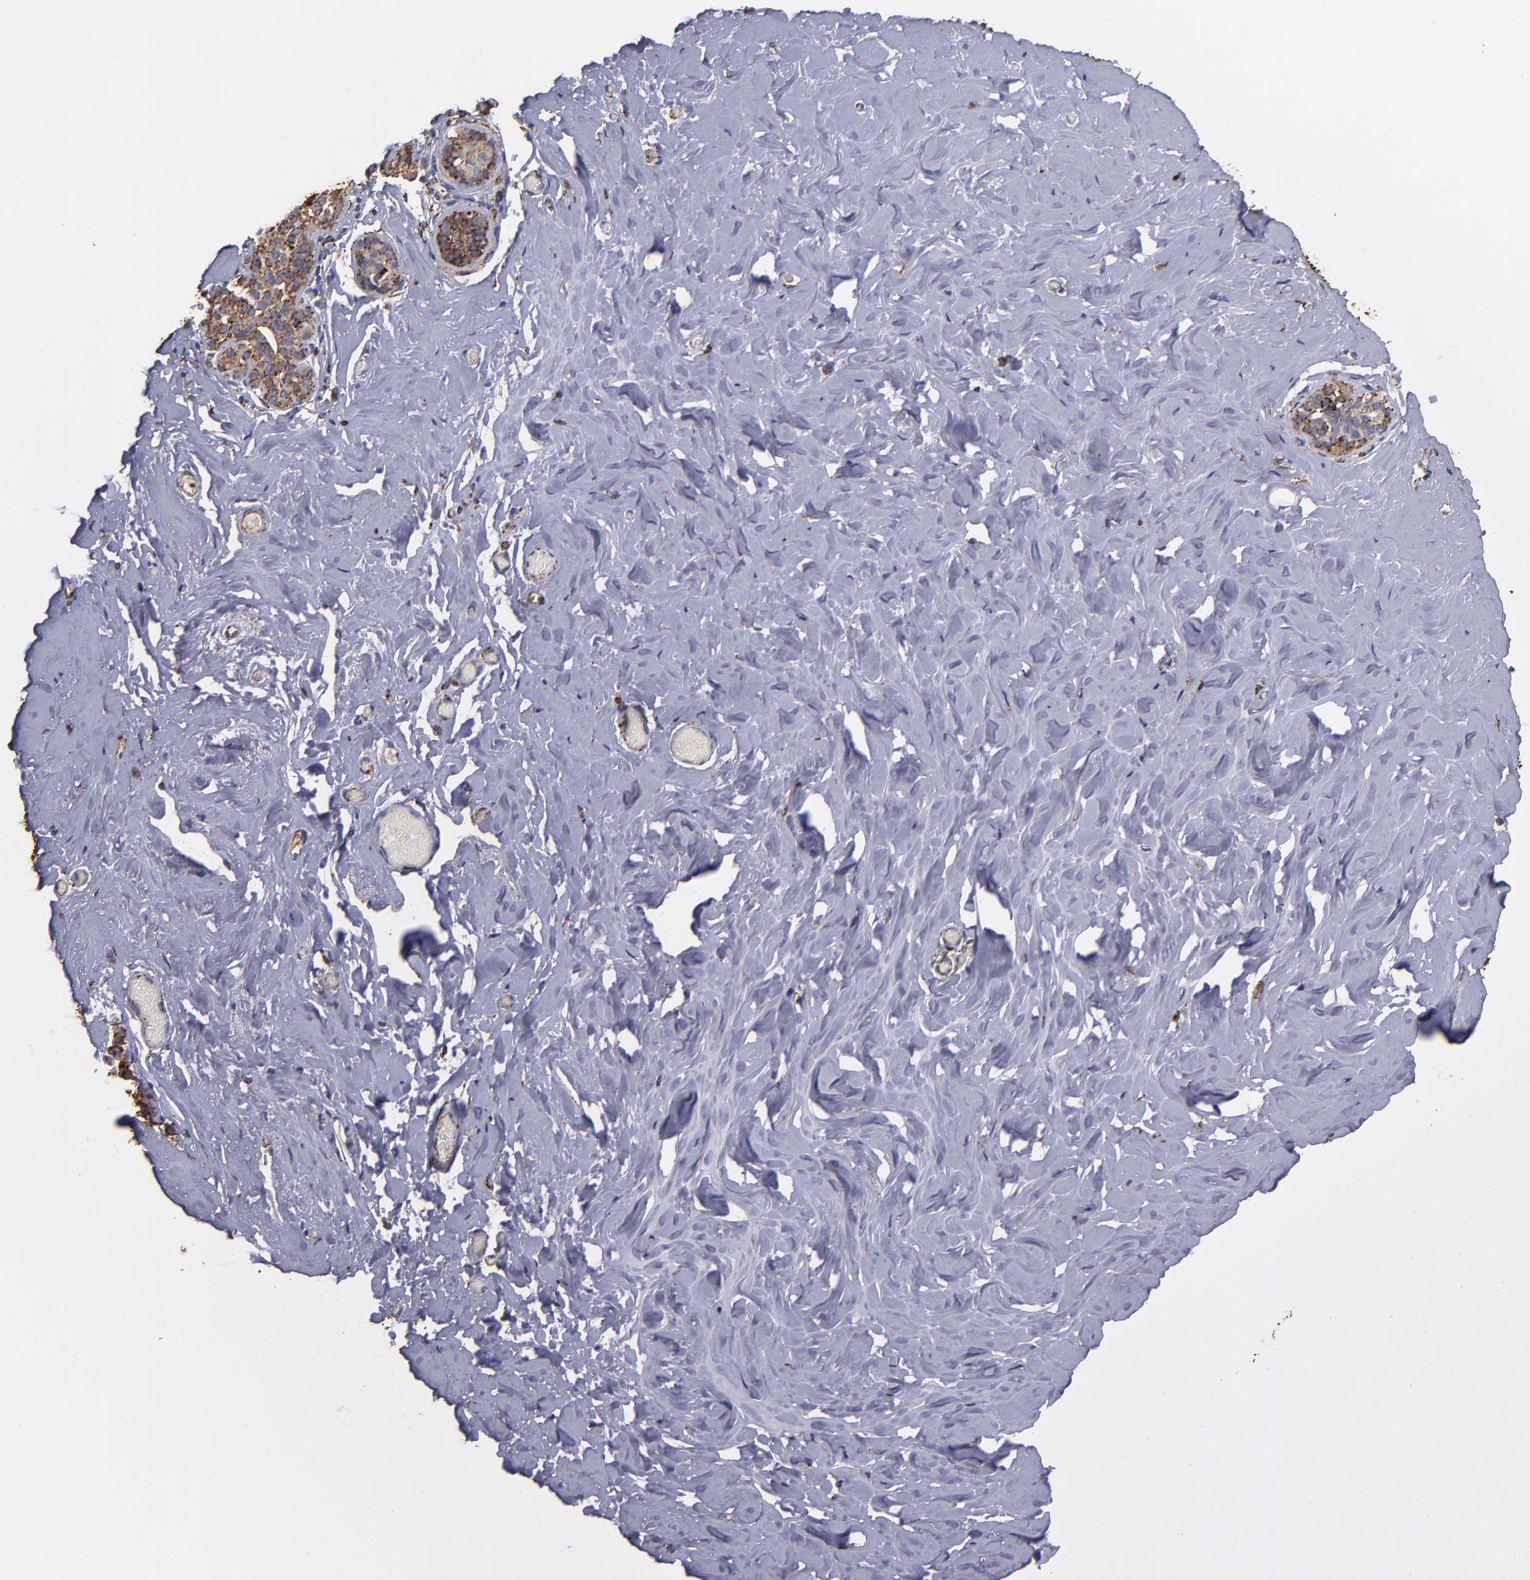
{"staining": {"intensity": "negative", "quantity": "none", "location": "none"}, "tissue": "breast", "cell_type": "Adipocytes", "image_type": "normal", "snomed": [{"axis": "morphology", "description": "Normal tissue, NOS"}, {"axis": "topography", "description": "Breast"}], "caption": "A high-resolution micrograph shows immunohistochemistry (IHC) staining of benign breast, which reveals no significant expression in adipocytes.", "gene": "SOD2", "patient": {"sex": "female", "age": 75}}